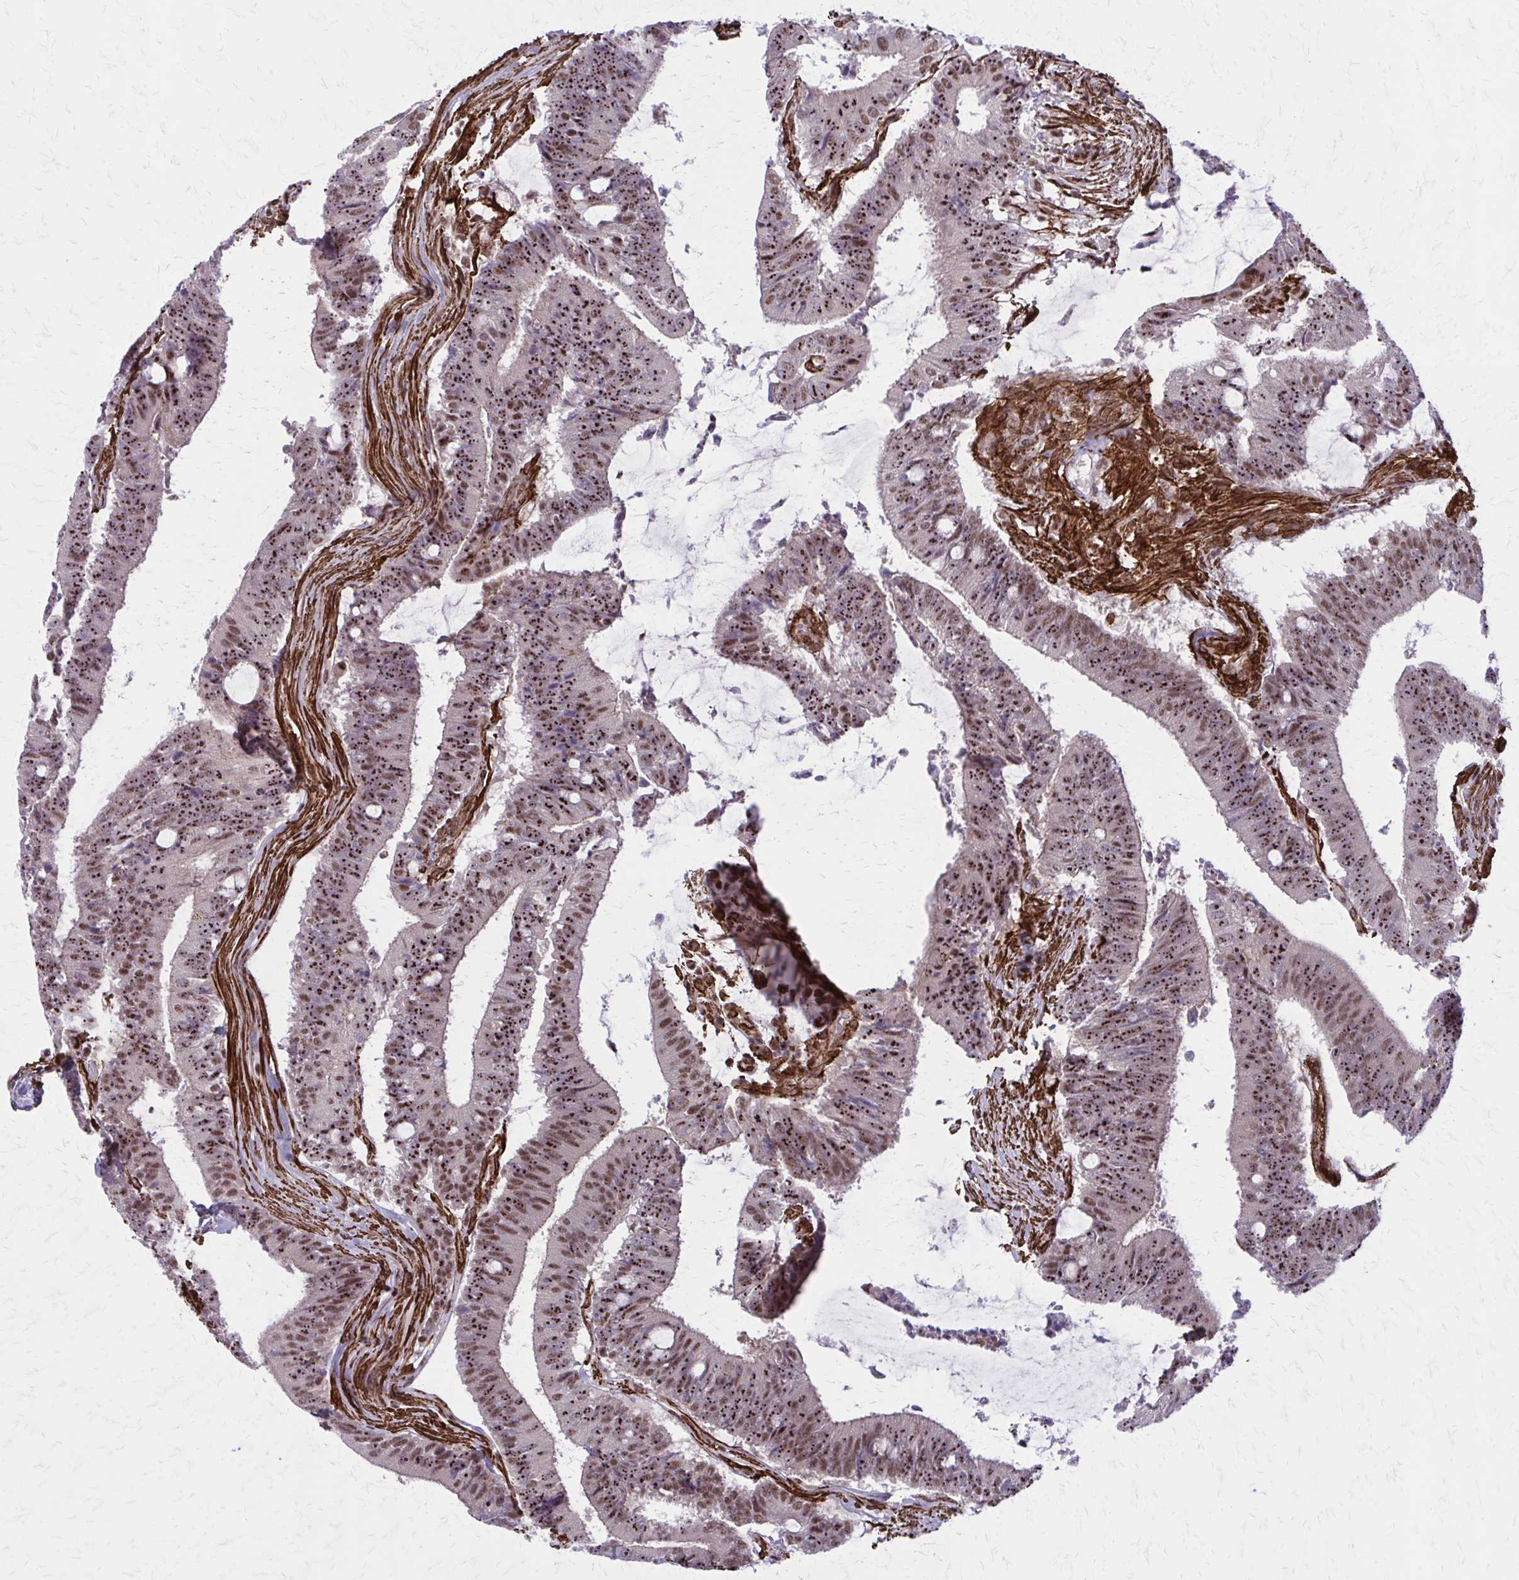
{"staining": {"intensity": "moderate", "quantity": ">75%", "location": "nuclear"}, "tissue": "colorectal cancer", "cell_type": "Tumor cells", "image_type": "cancer", "snomed": [{"axis": "morphology", "description": "Adenocarcinoma, NOS"}, {"axis": "topography", "description": "Colon"}], "caption": "Human colorectal cancer stained with a brown dye displays moderate nuclear positive staining in about >75% of tumor cells.", "gene": "NRBF2", "patient": {"sex": "female", "age": 43}}